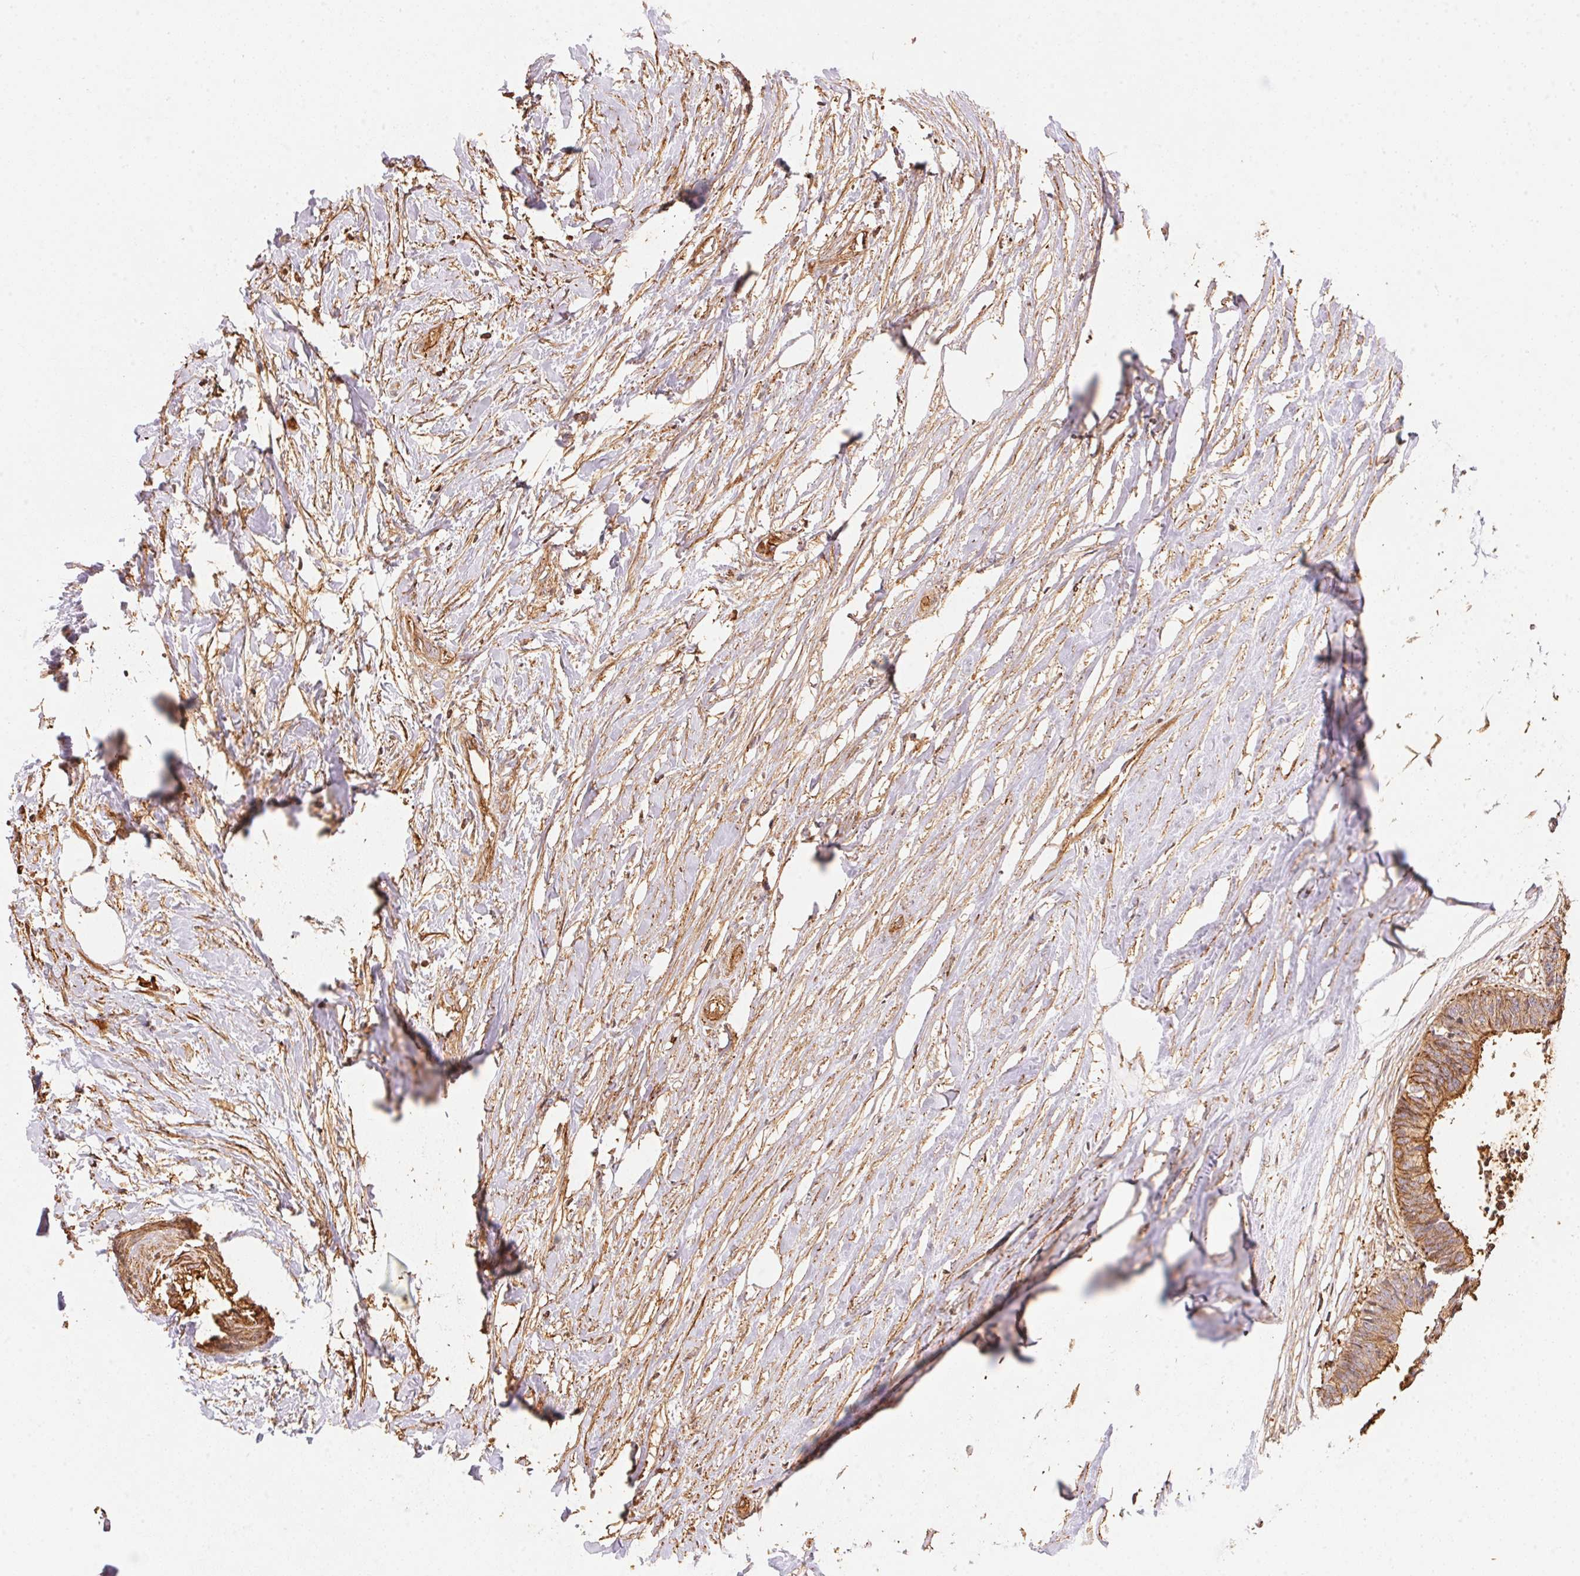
{"staining": {"intensity": "moderate", "quantity": ">75%", "location": "cytoplasmic/membranous"}, "tissue": "colorectal cancer", "cell_type": "Tumor cells", "image_type": "cancer", "snomed": [{"axis": "morphology", "description": "Adenocarcinoma, NOS"}, {"axis": "topography", "description": "Colon"}, {"axis": "topography", "description": "Rectum"}], "caption": "Adenocarcinoma (colorectal) tissue shows moderate cytoplasmic/membranous expression in approximately >75% of tumor cells Nuclei are stained in blue.", "gene": "FRAS1", "patient": {"sex": "male", "age": 57}}